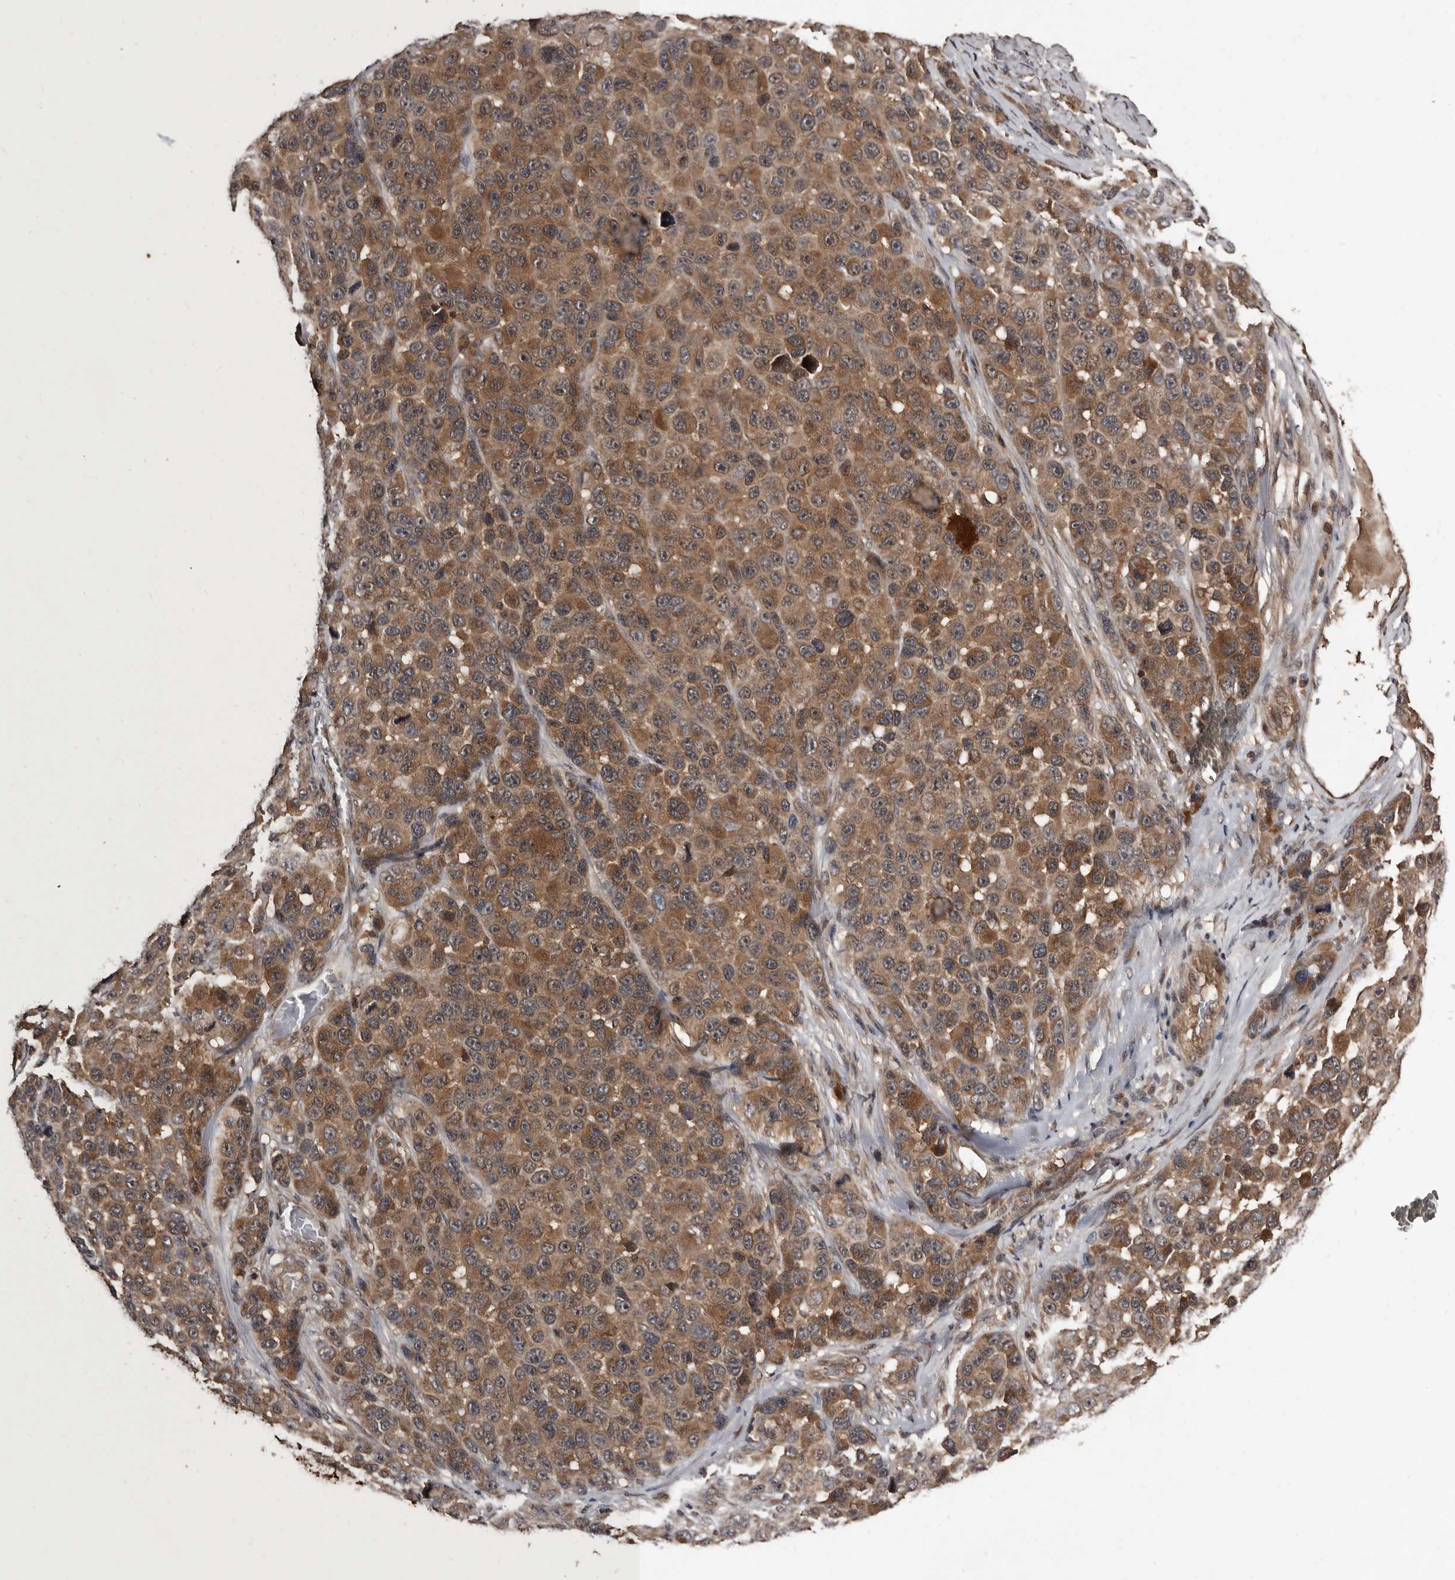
{"staining": {"intensity": "moderate", "quantity": ">75%", "location": "cytoplasmic/membranous"}, "tissue": "melanoma", "cell_type": "Tumor cells", "image_type": "cancer", "snomed": [{"axis": "morphology", "description": "Malignant melanoma, NOS"}, {"axis": "topography", "description": "Skin"}], "caption": "Immunohistochemical staining of human malignant melanoma shows medium levels of moderate cytoplasmic/membranous staining in about >75% of tumor cells.", "gene": "PMVK", "patient": {"sex": "male", "age": 53}}